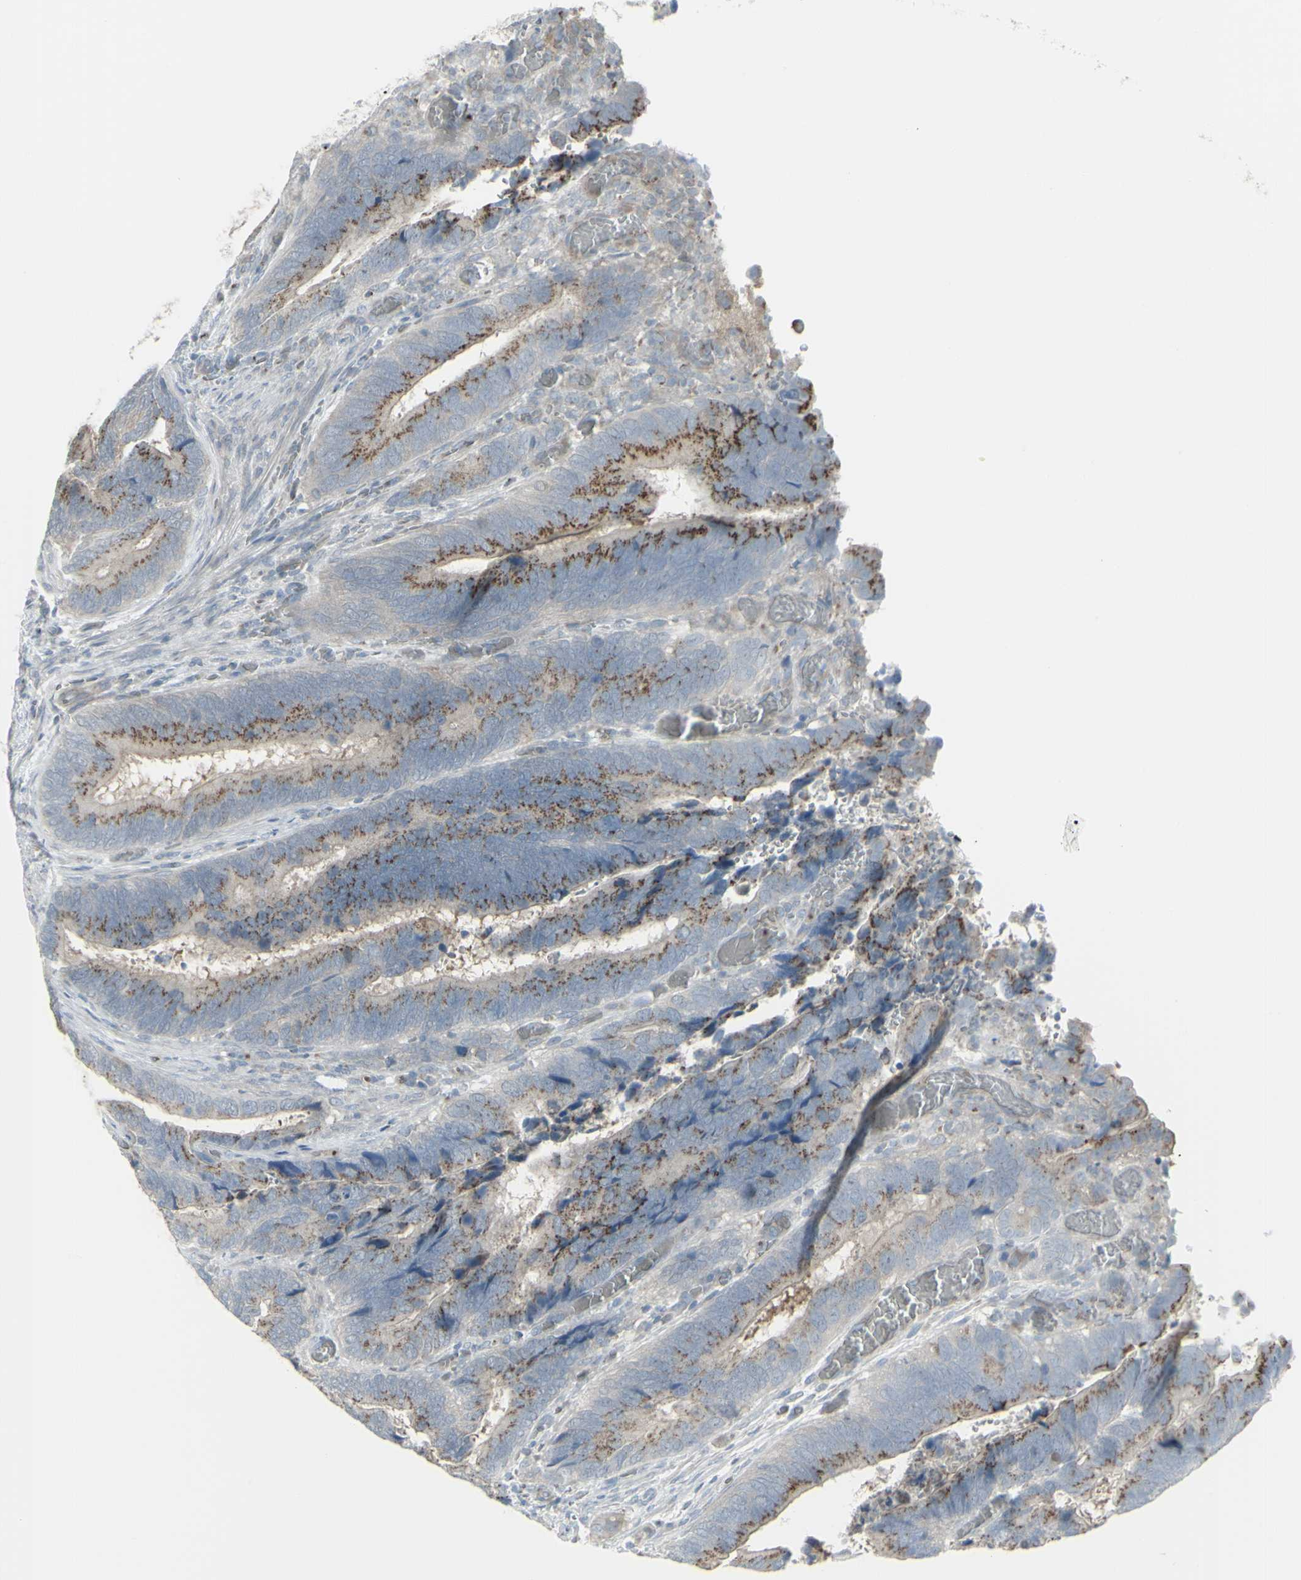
{"staining": {"intensity": "moderate", "quantity": "25%-75%", "location": "cytoplasmic/membranous"}, "tissue": "colorectal cancer", "cell_type": "Tumor cells", "image_type": "cancer", "snomed": [{"axis": "morphology", "description": "Adenocarcinoma, NOS"}, {"axis": "topography", "description": "Colon"}], "caption": "DAB (3,3'-diaminobenzidine) immunohistochemical staining of human adenocarcinoma (colorectal) displays moderate cytoplasmic/membranous protein expression in approximately 25%-75% of tumor cells.", "gene": "GALNT6", "patient": {"sex": "male", "age": 72}}